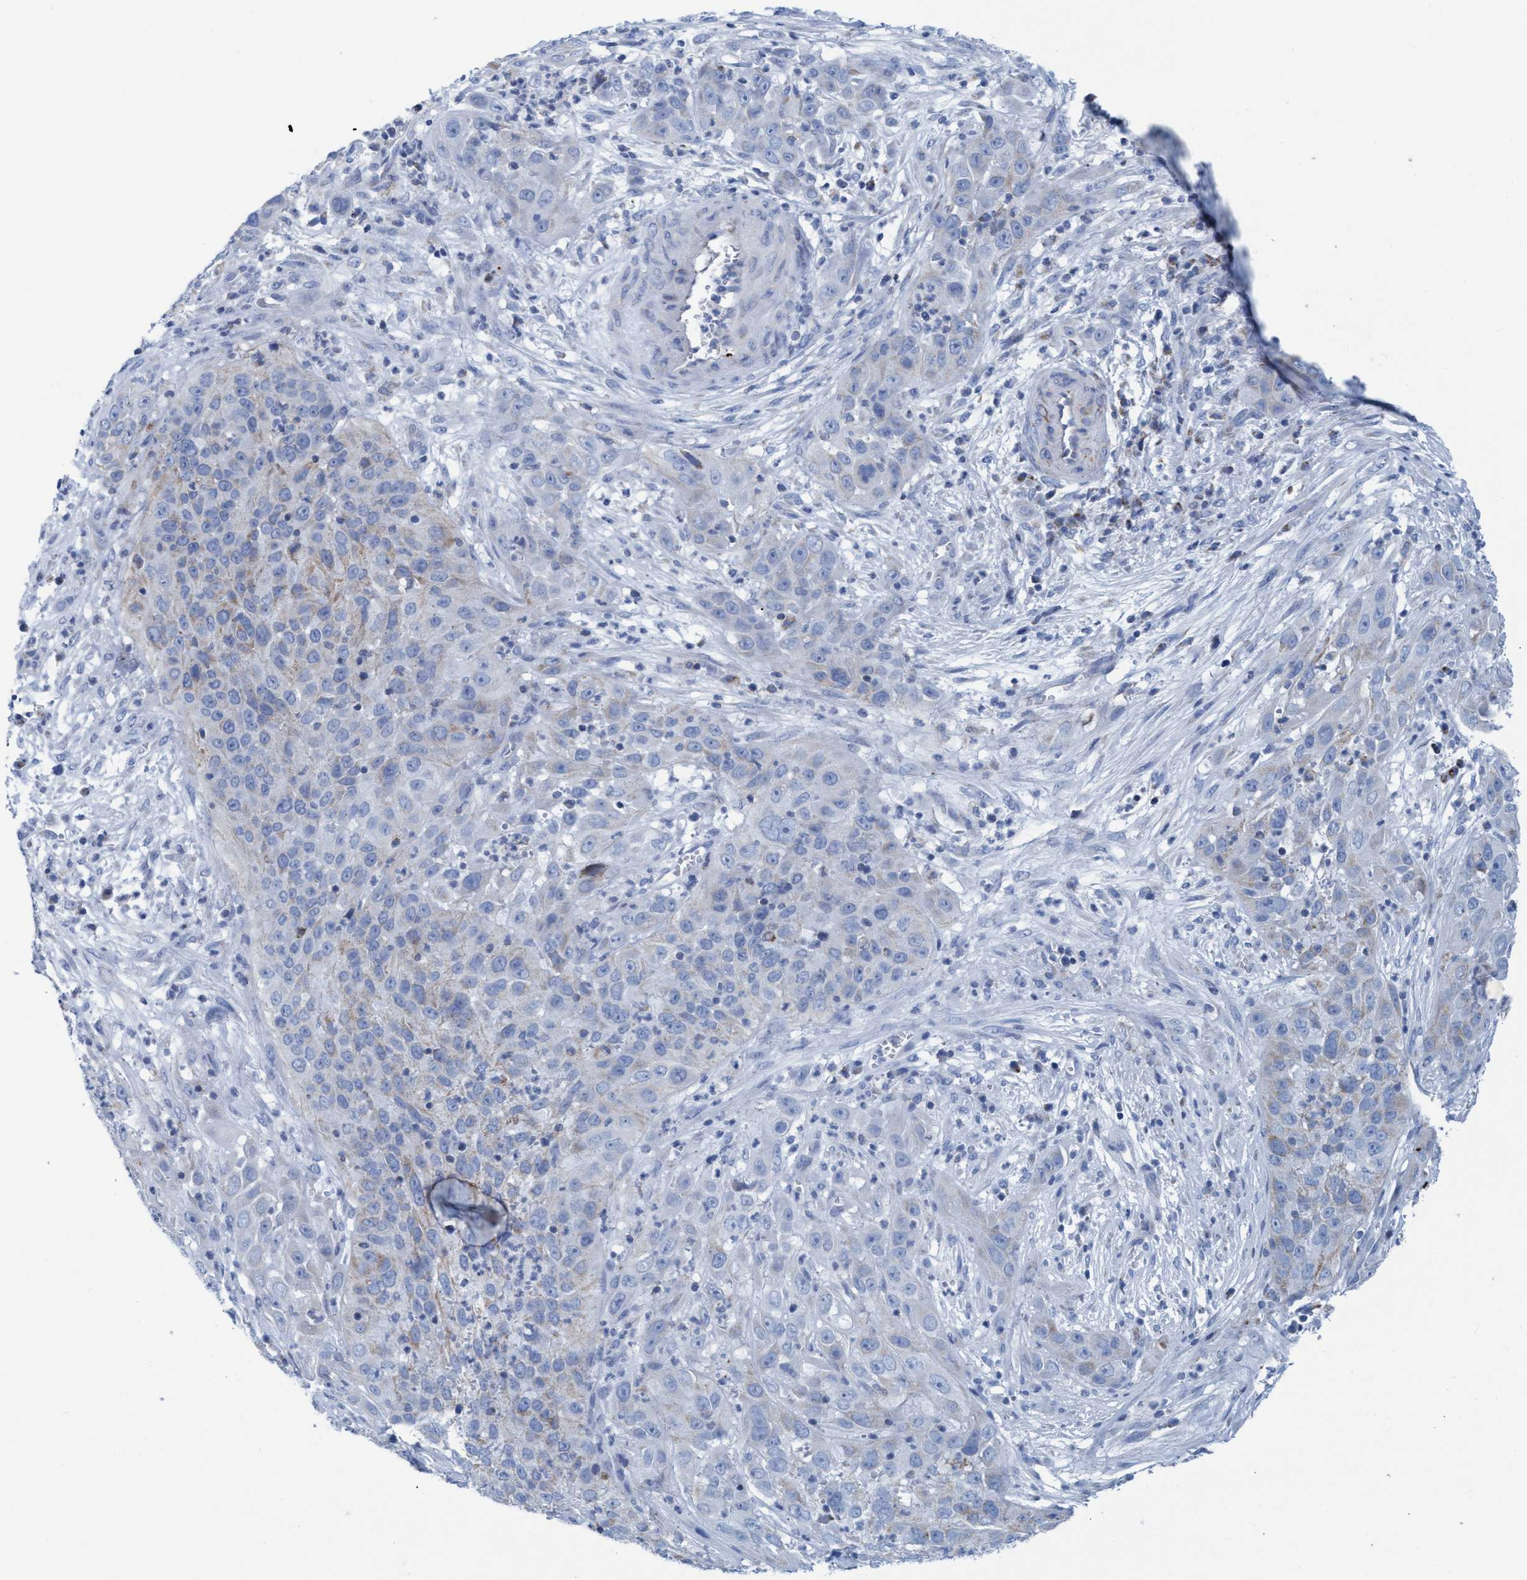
{"staining": {"intensity": "negative", "quantity": "none", "location": "none"}, "tissue": "cervical cancer", "cell_type": "Tumor cells", "image_type": "cancer", "snomed": [{"axis": "morphology", "description": "Squamous cell carcinoma, NOS"}, {"axis": "topography", "description": "Cervix"}], "caption": "Immunohistochemical staining of cervical cancer displays no significant positivity in tumor cells. (Immunohistochemistry (ihc), brightfield microscopy, high magnification).", "gene": "GGA3", "patient": {"sex": "female", "age": 32}}